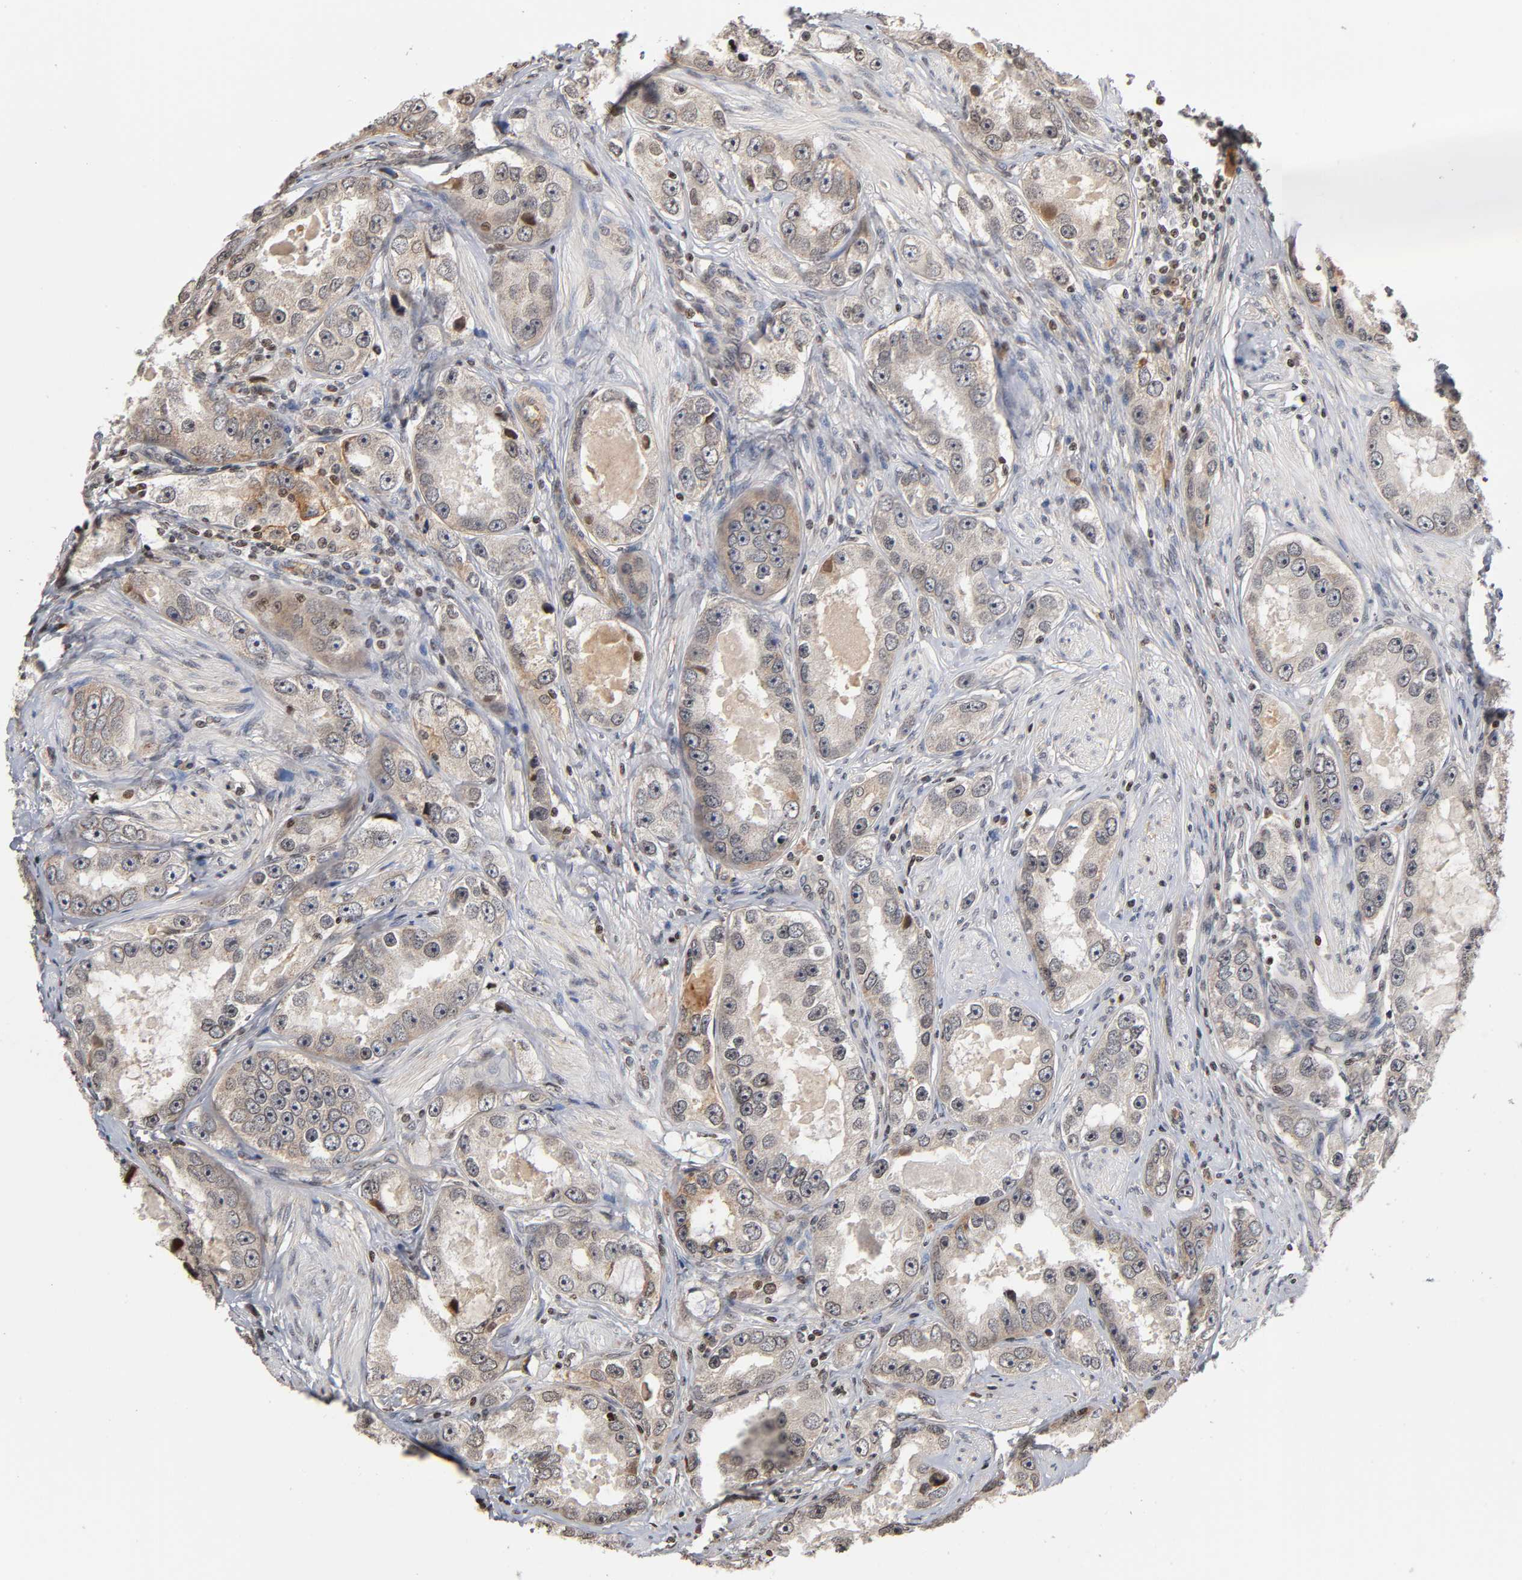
{"staining": {"intensity": "weak", "quantity": "25%-75%", "location": "cytoplasmic/membranous"}, "tissue": "prostate cancer", "cell_type": "Tumor cells", "image_type": "cancer", "snomed": [{"axis": "morphology", "description": "Adenocarcinoma, High grade"}, {"axis": "topography", "description": "Prostate"}], "caption": "Protein staining of adenocarcinoma (high-grade) (prostate) tissue demonstrates weak cytoplasmic/membranous staining in about 25%-75% of tumor cells.", "gene": "ITGAV", "patient": {"sex": "male", "age": 63}}